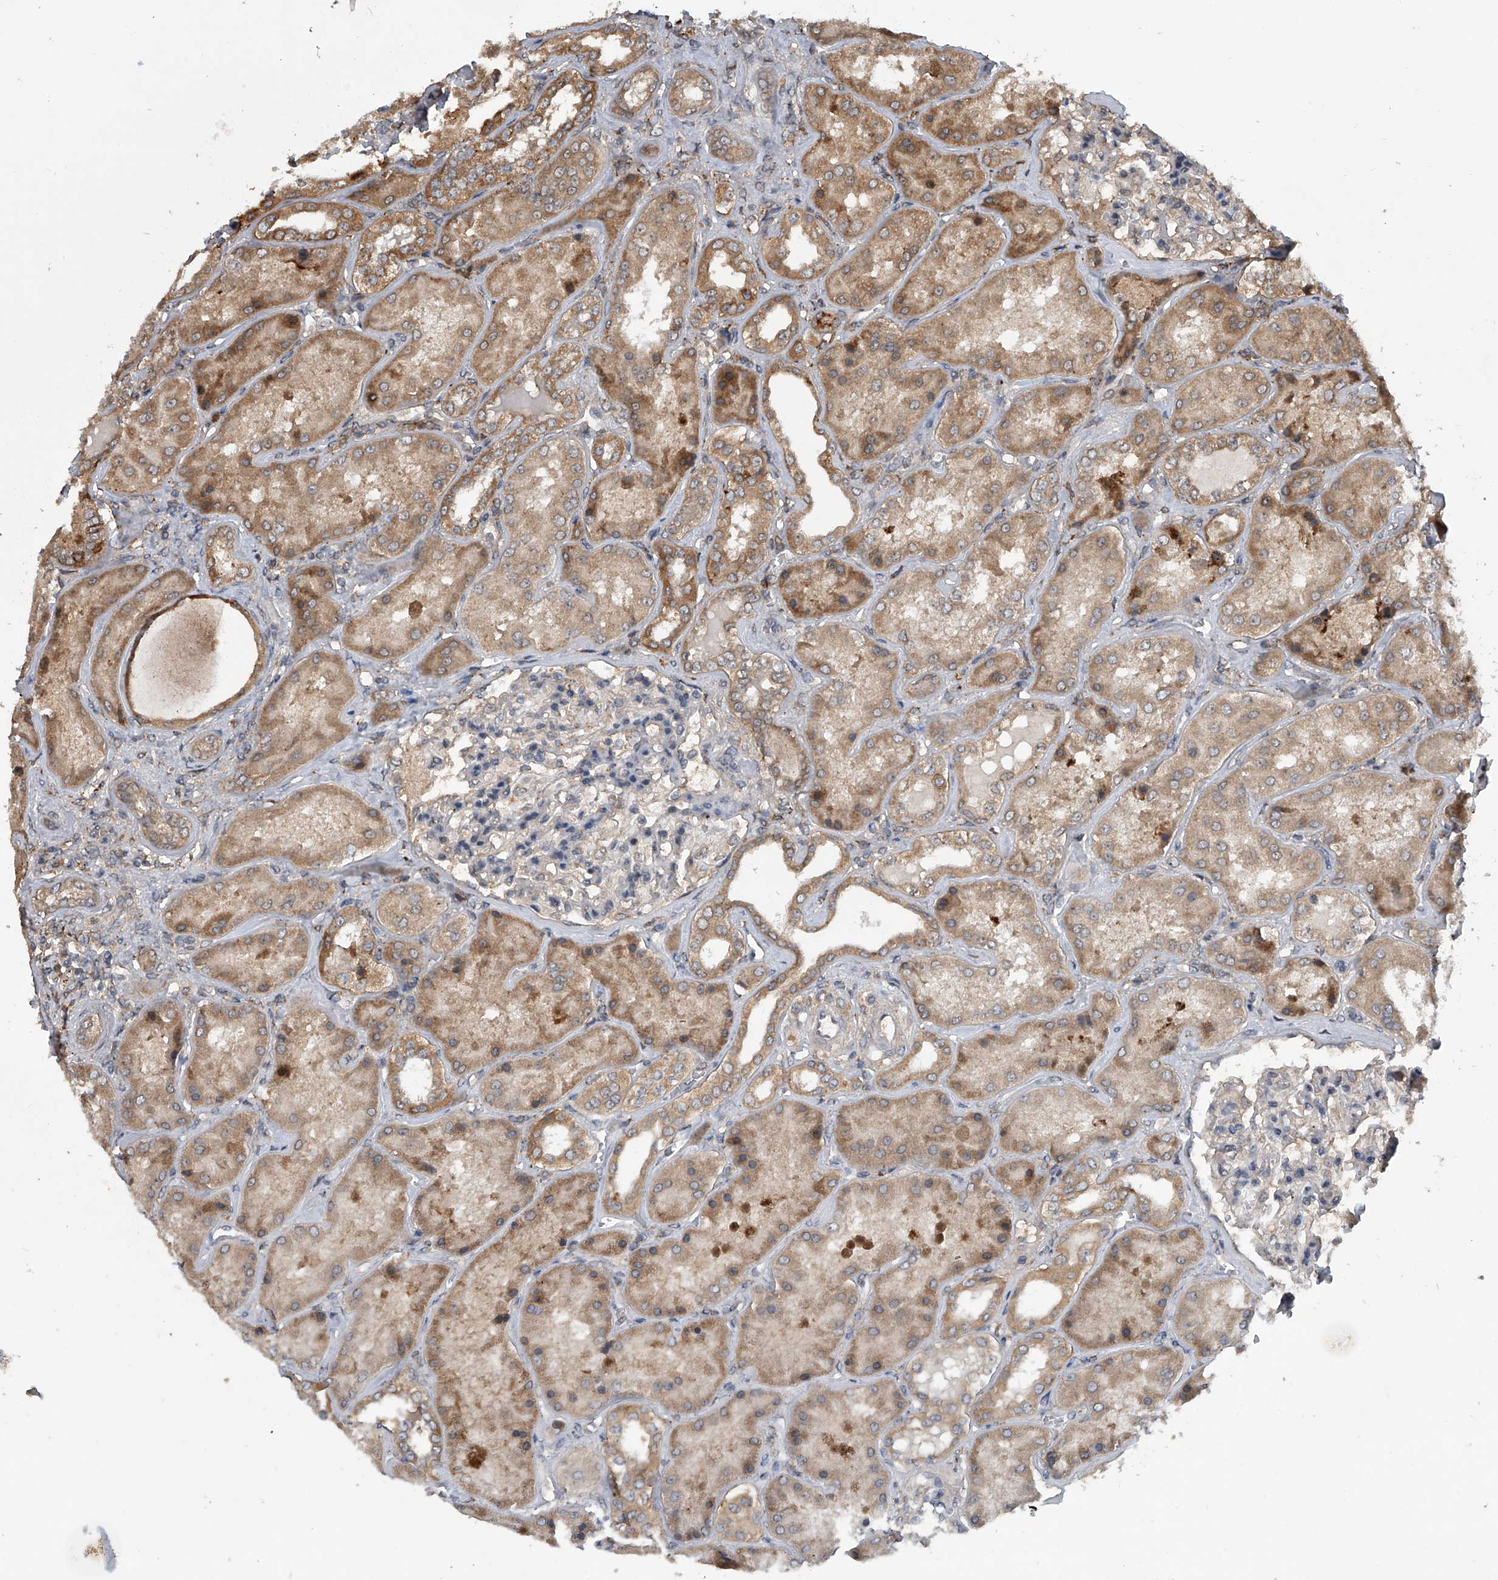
{"staining": {"intensity": "moderate", "quantity": "<25%", "location": "cytoplasmic/membranous"}, "tissue": "kidney", "cell_type": "Cells in glomeruli", "image_type": "normal", "snomed": [{"axis": "morphology", "description": "Normal tissue, NOS"}, {"axis": "topography", "description": "Kidney"}], "caption": "Moderate cytoplasmic/membranous protein positivity is present in approximately <25% of cells in glomeruli in kidney.", "gene": "GEMIN8", "patient": {"sex": "female", "age": 56}}